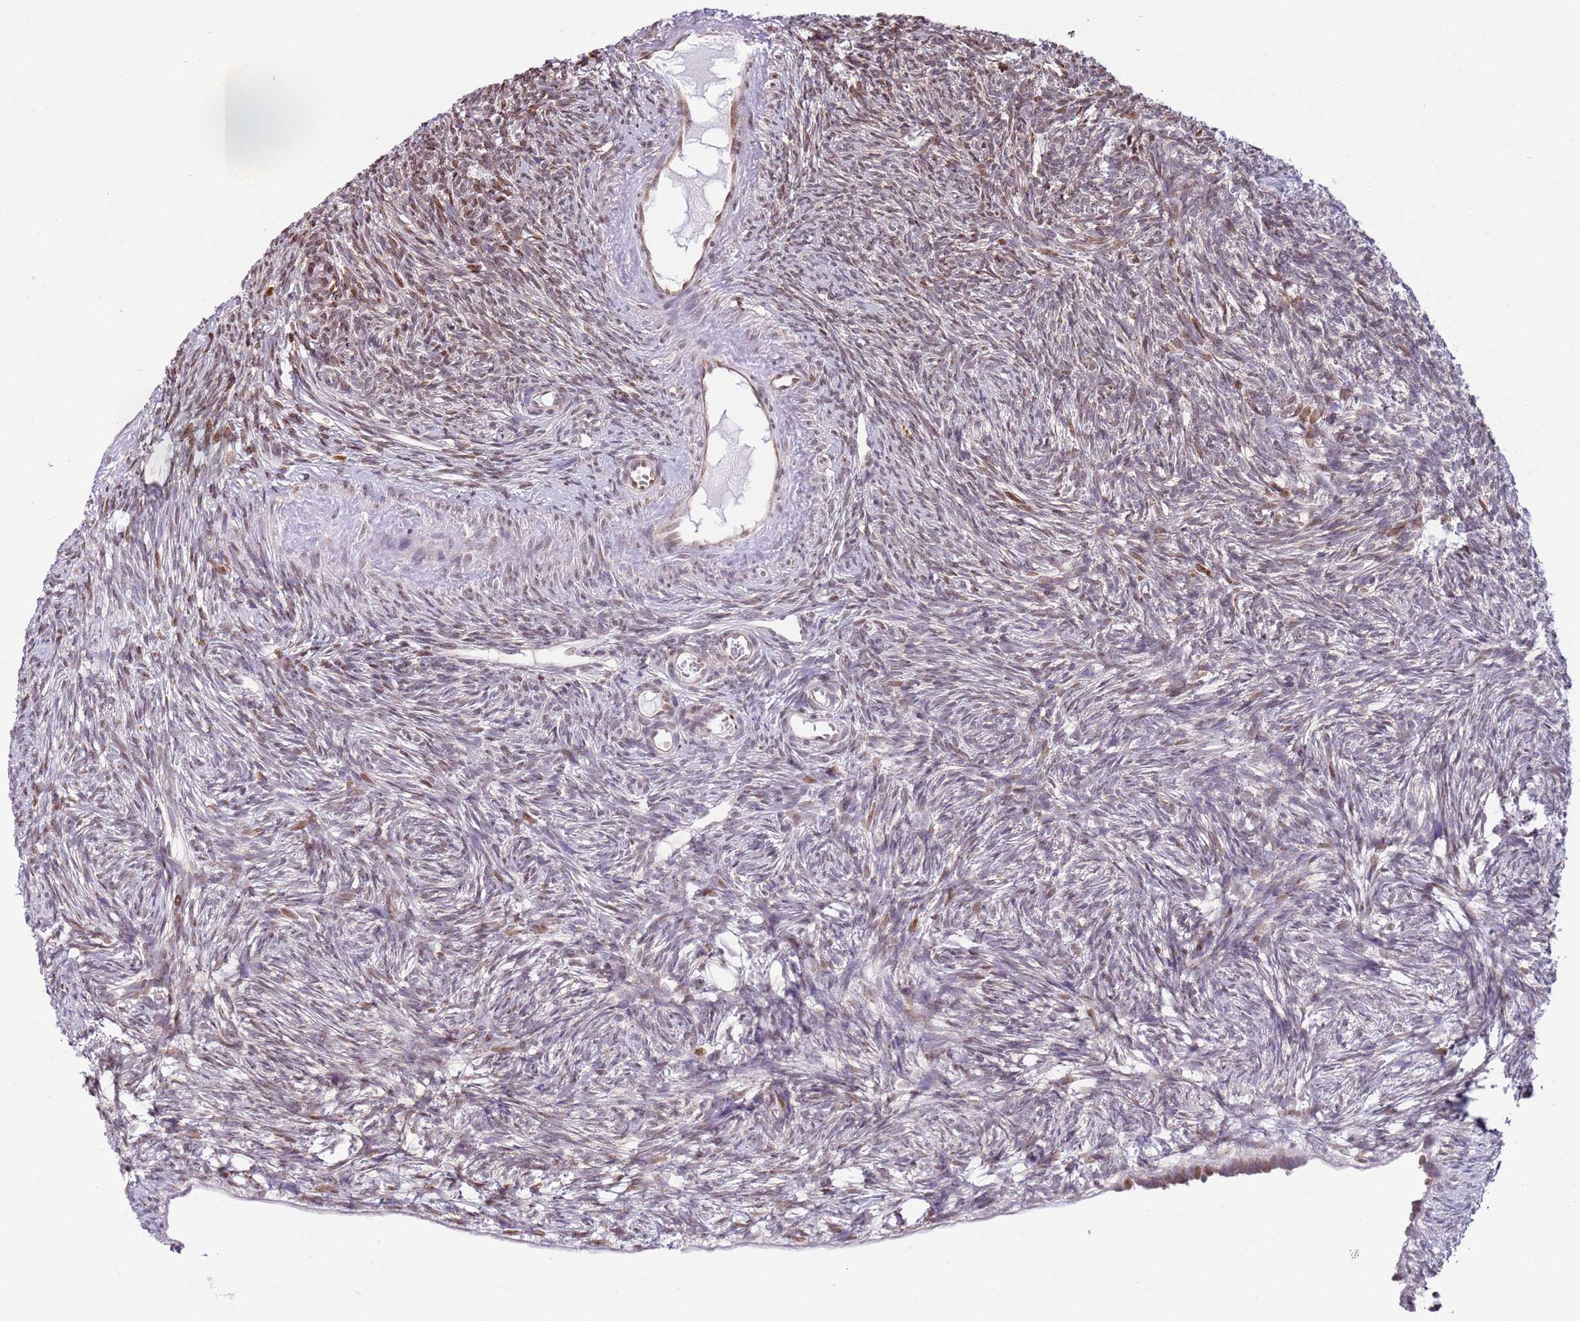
{"staining": {"intensity": "moderate", "quantity": ">75%", "location": "cytoplasmic/membranous"}, "tissue": "ovary", "cell_type": "Follicle cells", "image_type": "normal", "snomed": [{"axis": "morphology", "description": "Normal tissue, NOS"}, {"axis": "topography", "description": "Ovary"}], "caption": "Unremarkable ovary was stained to show a protein in brown. There is medium levels of moderate cytoplasmic/membranous expression in approximately >75% of follicle cells.", "gene": "SCAF1", "patient": {"sex": "female", "age": 51}}